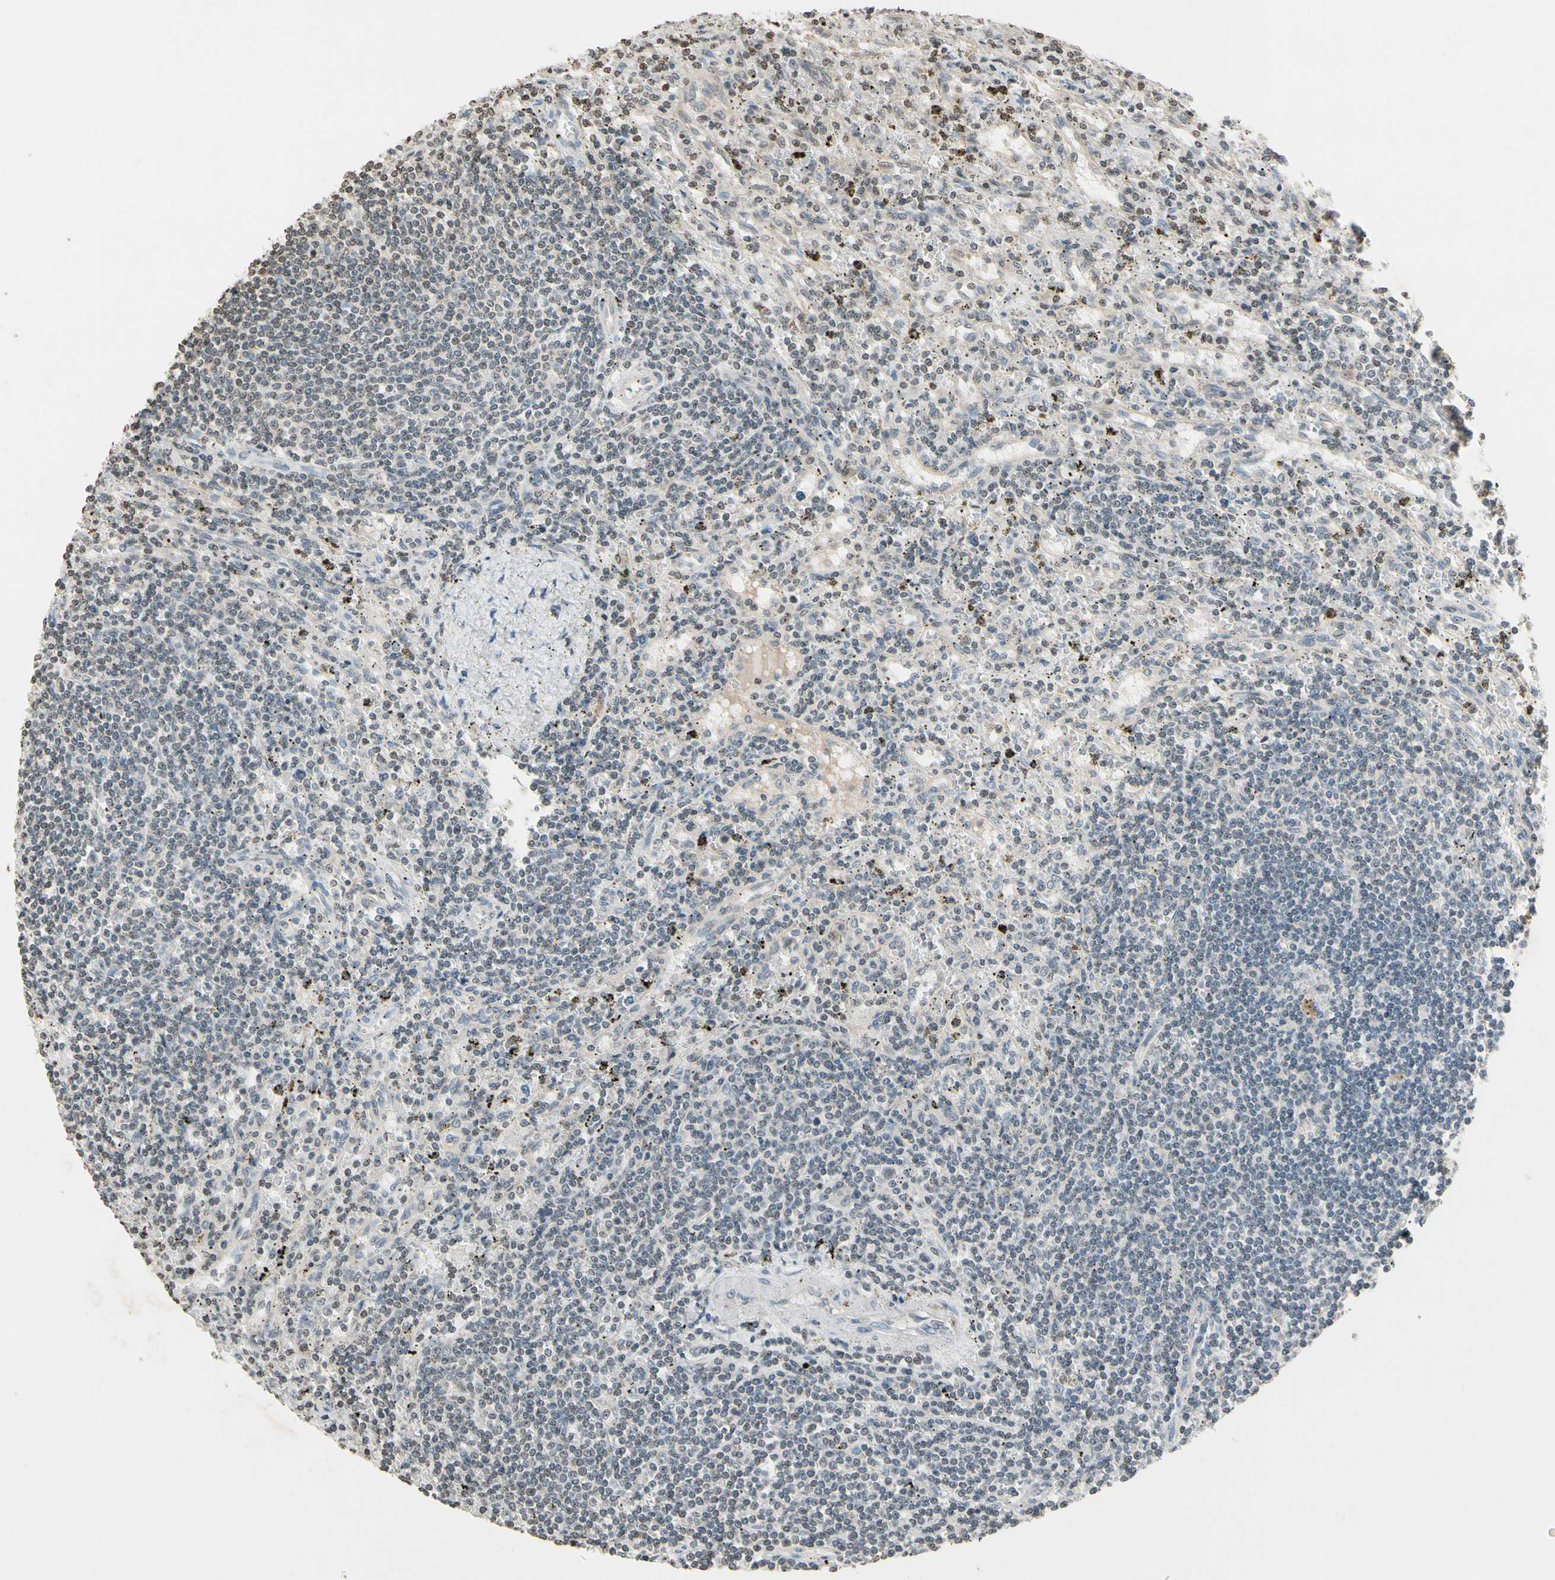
{"staining": {"intensity": "negative", "quantity": "none", "location": "none"}, "tissue": "lymphoma", "cell_type": "Tumor cells", "image_type": "cancer", "snomed": [{"axis": "morphology", "description": "Malignant lymphoma, non-Hodgkin's type, Low grade"}, {"axis": "topography", "description": "Spleen"}], "caption": "This micrograph is of lymphoma stained with IHC to label a protein in brown with the nuclei are counter-stained blue. There is no positivity in tumor cells.", "gene": "CLDN11", "patient": {"sex": "male", "age": 76}}